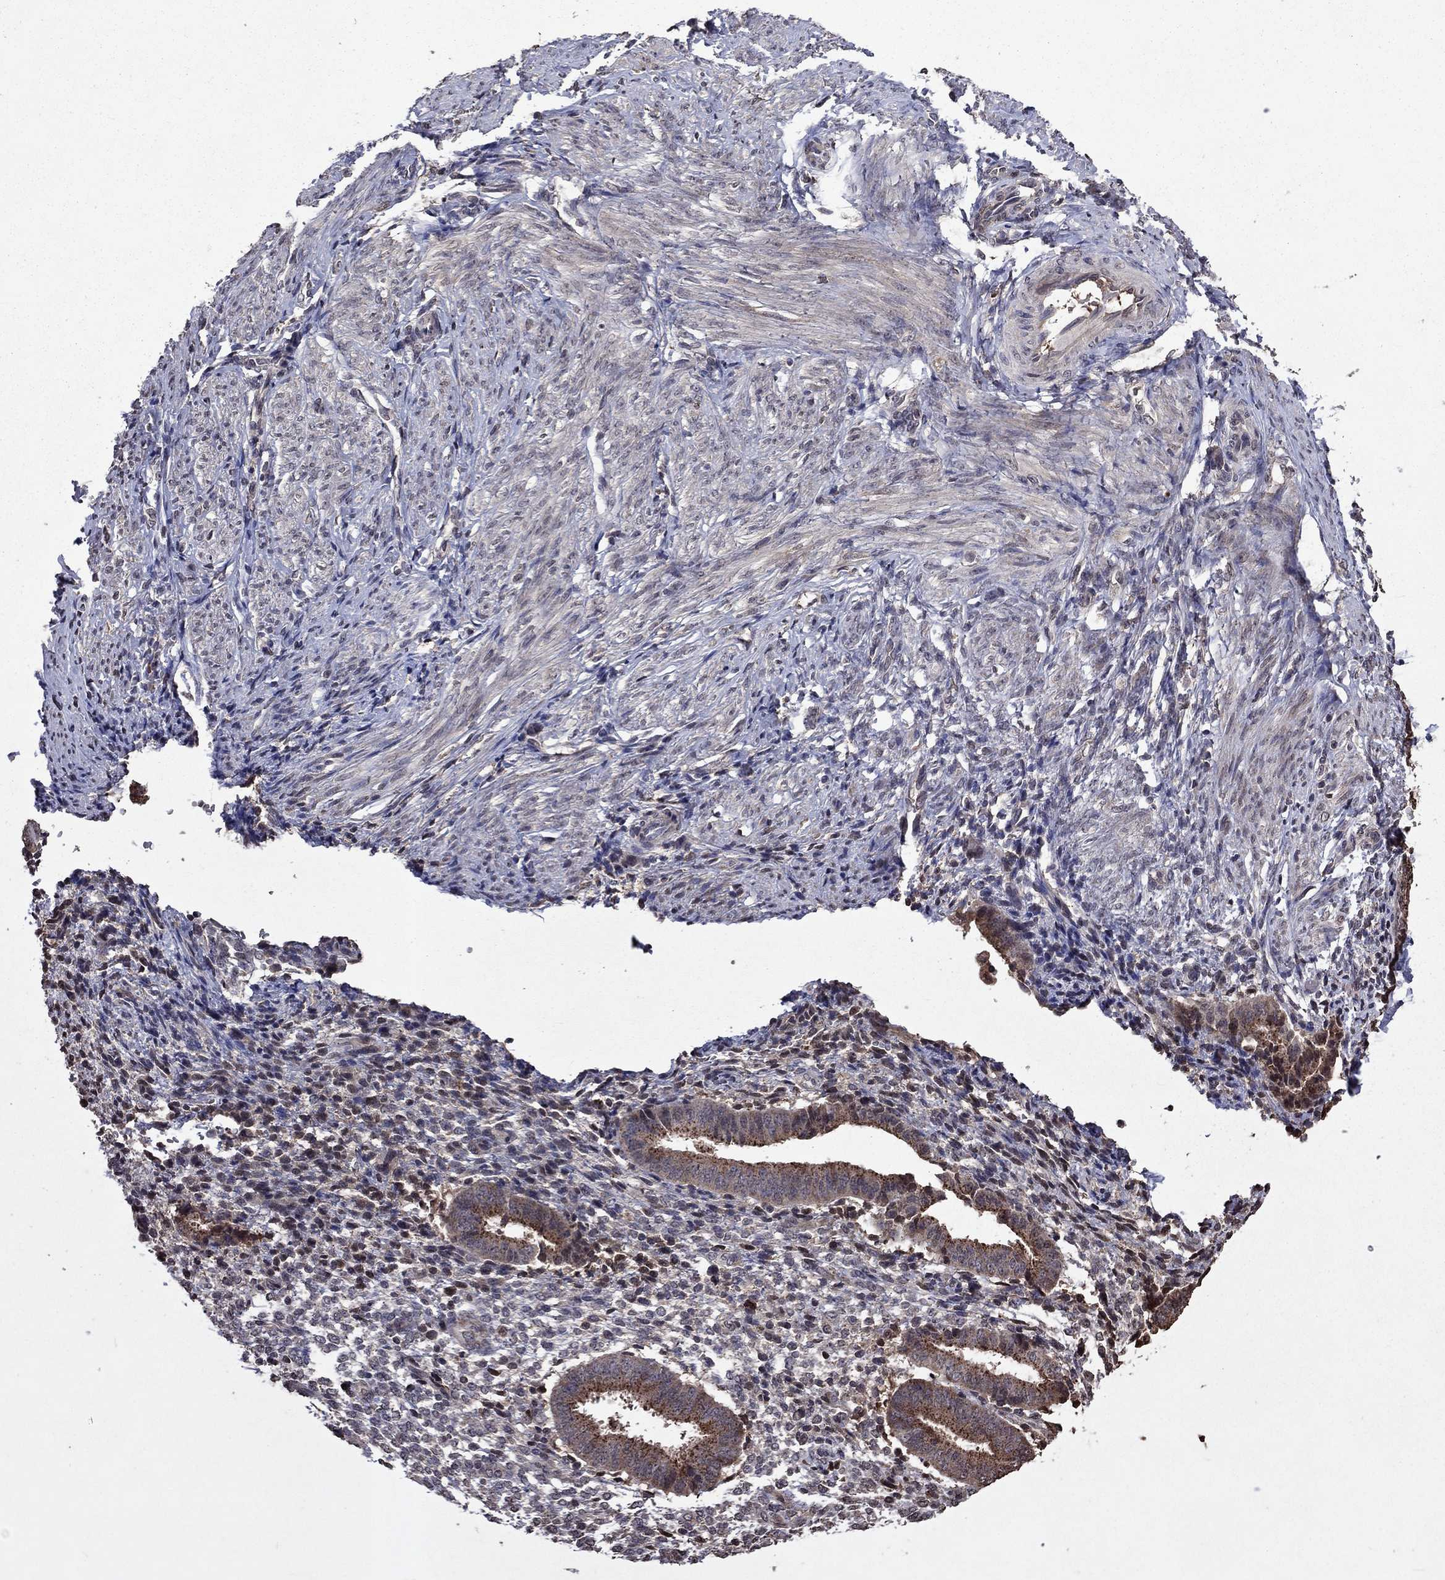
{"staining": {"intensity": "negative", "quantity": "none", "location": "none"}, "tissue": "endometrium", "cell_type": "Cells in endometrial stroma", "image_type": "normal", "snomed": [{"axis": "morphology", "description": "Normal tissue, NOS"}, {"axis": "topography", "description": "Endometrium"}], "caption": "Micrograph shows no significant protein staining in cells in endometrial stroma of benign endometrium. Nuclei are stained in blue.", "gene": "NLGN1", "patient": {"sex": "female", "age": 47}}